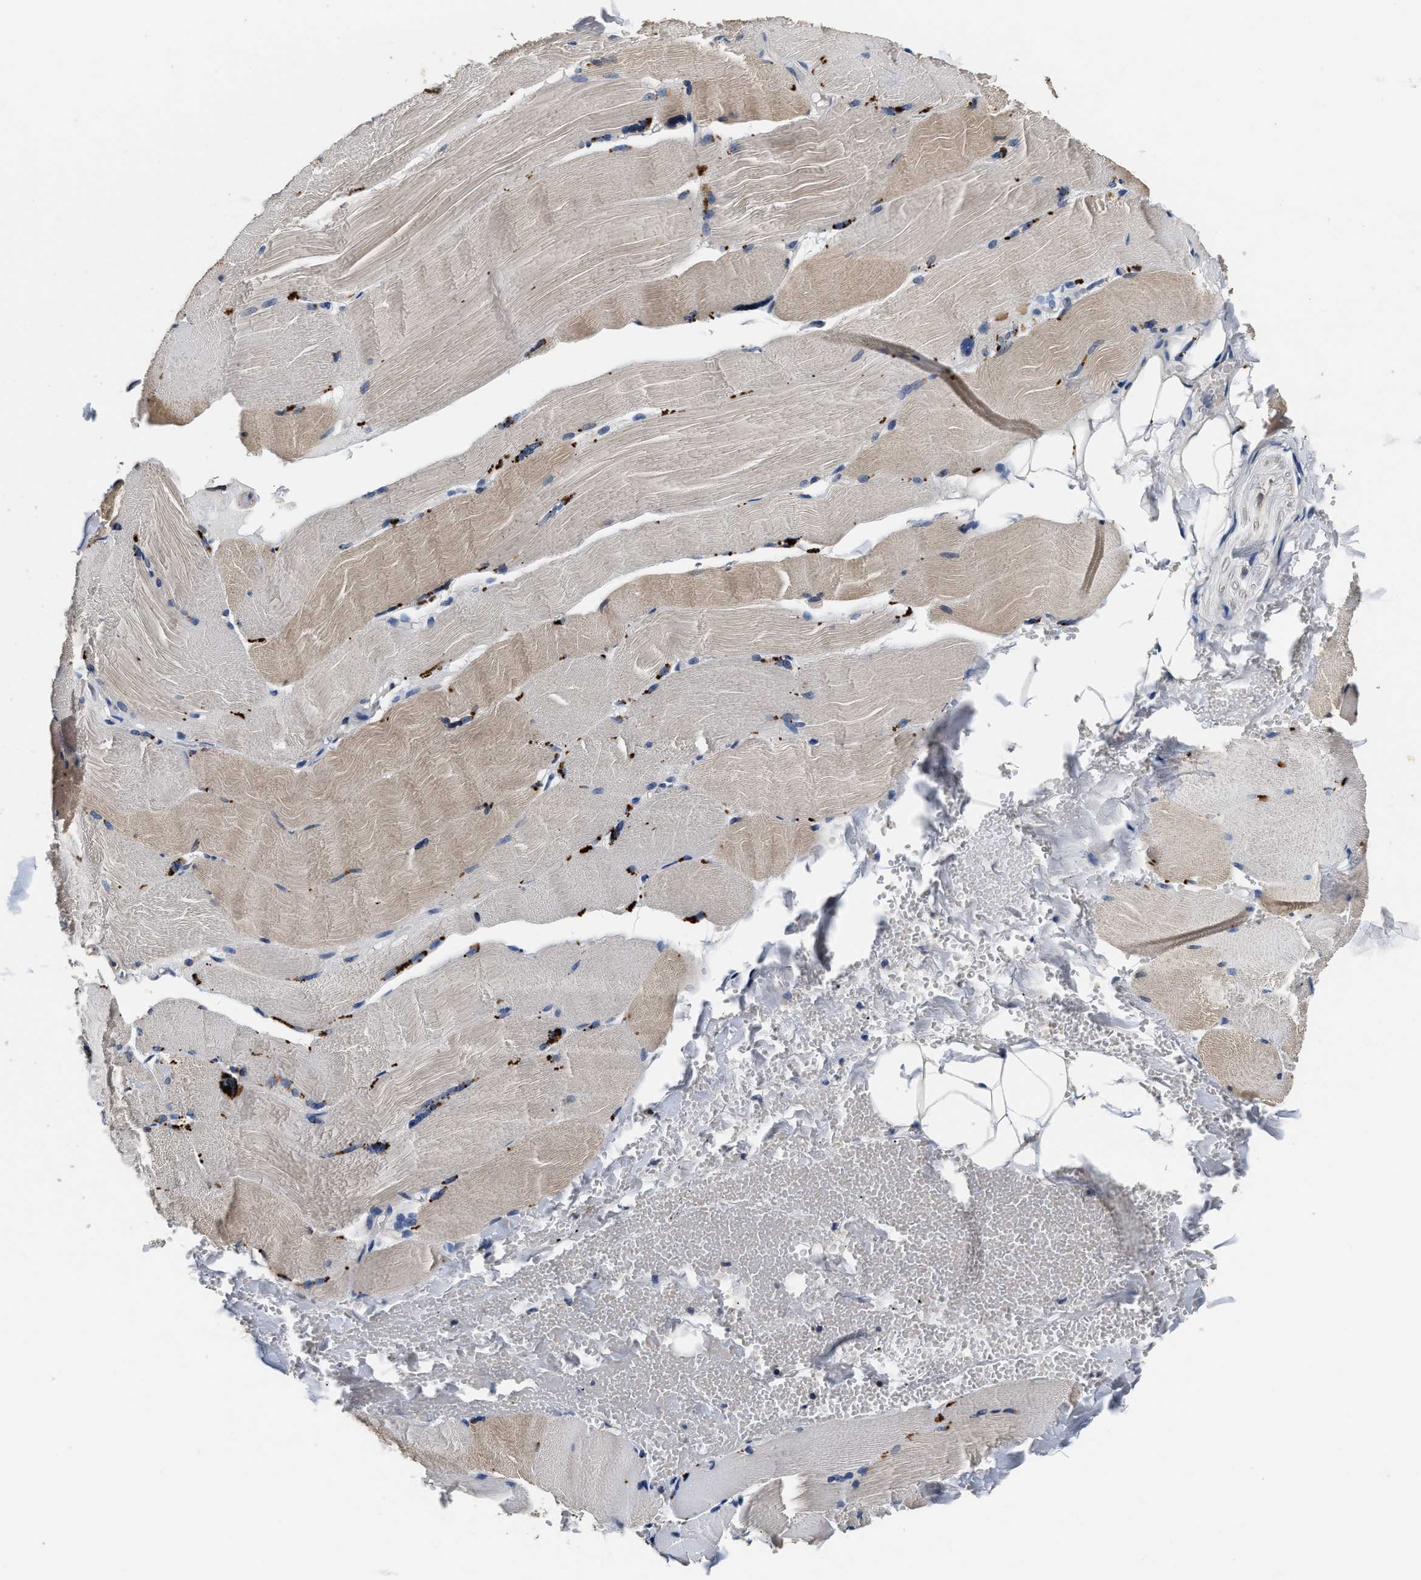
{"staining": {"intensity": "weak", "quantity": "25%-75%", "location": "cytoplasmic/membranous"}, "tissue": "skeletal muscle", "cell_type": "Myocytes", "image_type": "normal", "snomed": [{"axis": "morphology", "description": "Normal tissue, NOS"}, {"axis": "topography", "description": "Skin"}, {"axis": "topography", "description": "Skeletal muscle"}], "caption": "IHC photomicrograph of benign human skeletal muscle stained for a protein (brown), which demonstrates low levels of weak cytoplasmic/membranous staining in about 25%-75% of myocytes.", "gene": "ANKIB1", "patient": {"sex": "male", "age": 83}}